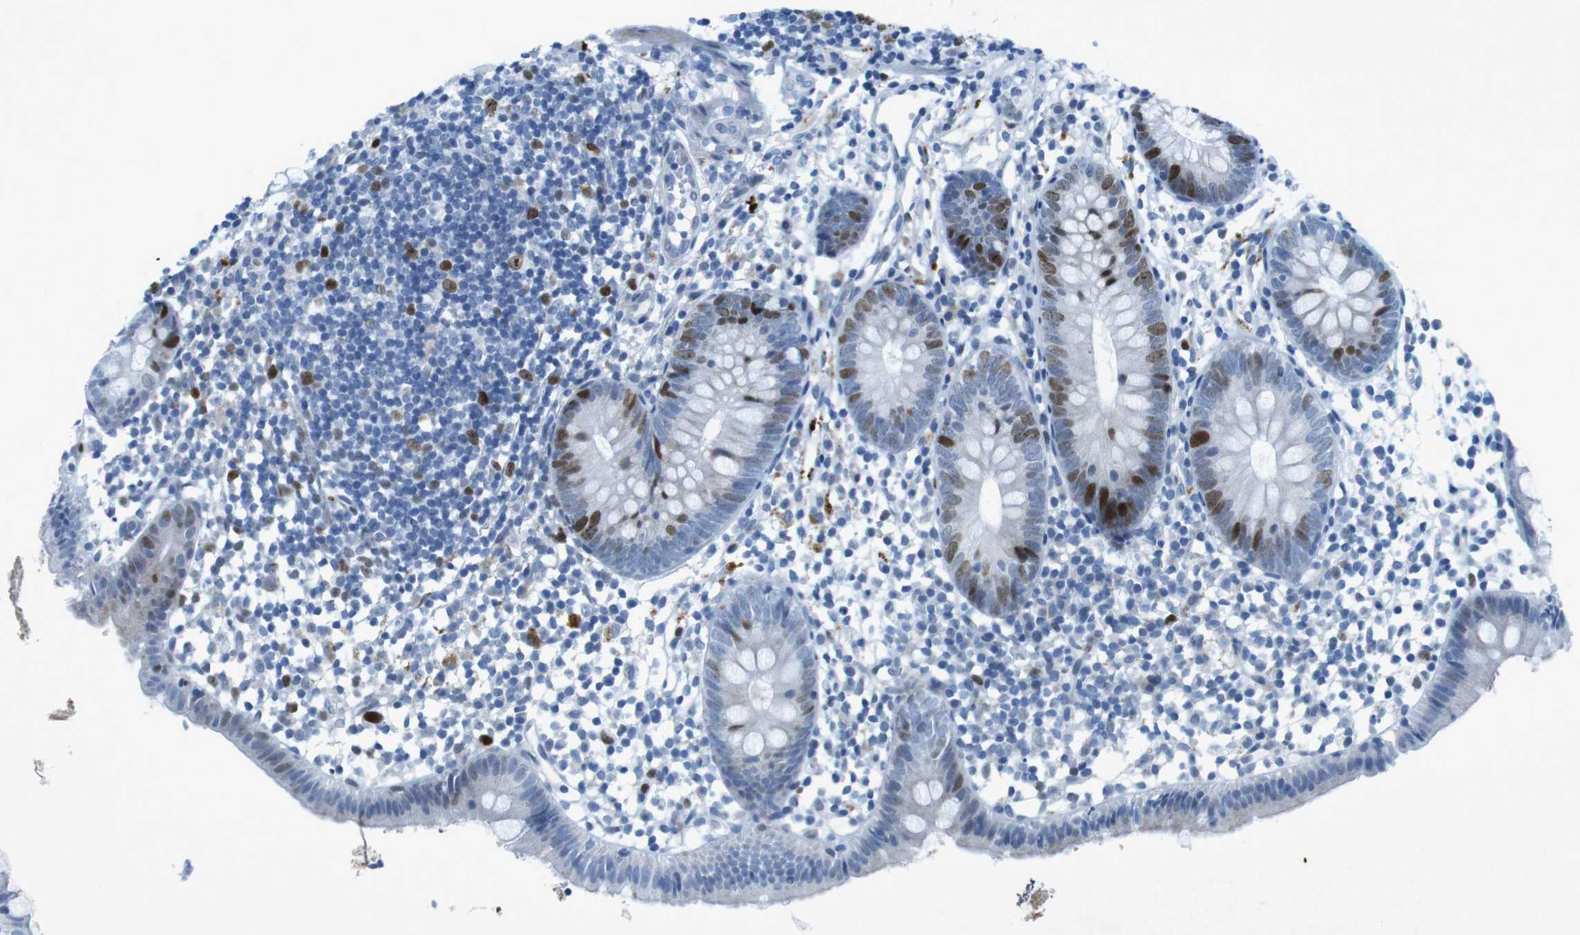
{"staining": {"intensity": "strong", "quantity": "<25%", "location": "nuclear"}, "tissue": "appendix", "cell_type": "Glandular cells", "image_type": "normal", "snomed": [{"axis": "morphology", "description": "Normal tissue, NOS"}, {"axis": "topography", "description": "Appendix"}], "caption": "Immunohistochemistry (IHC) micrograph of benign appendix: appendix stained using immunohistochemistry shows medium levels of strong protein expression localized specifically in the nuclear of glandular cells, appearing as a nuclear brown color.", "gene": "CHAF1A", "patient": {"sex": "female", "age": 20}}